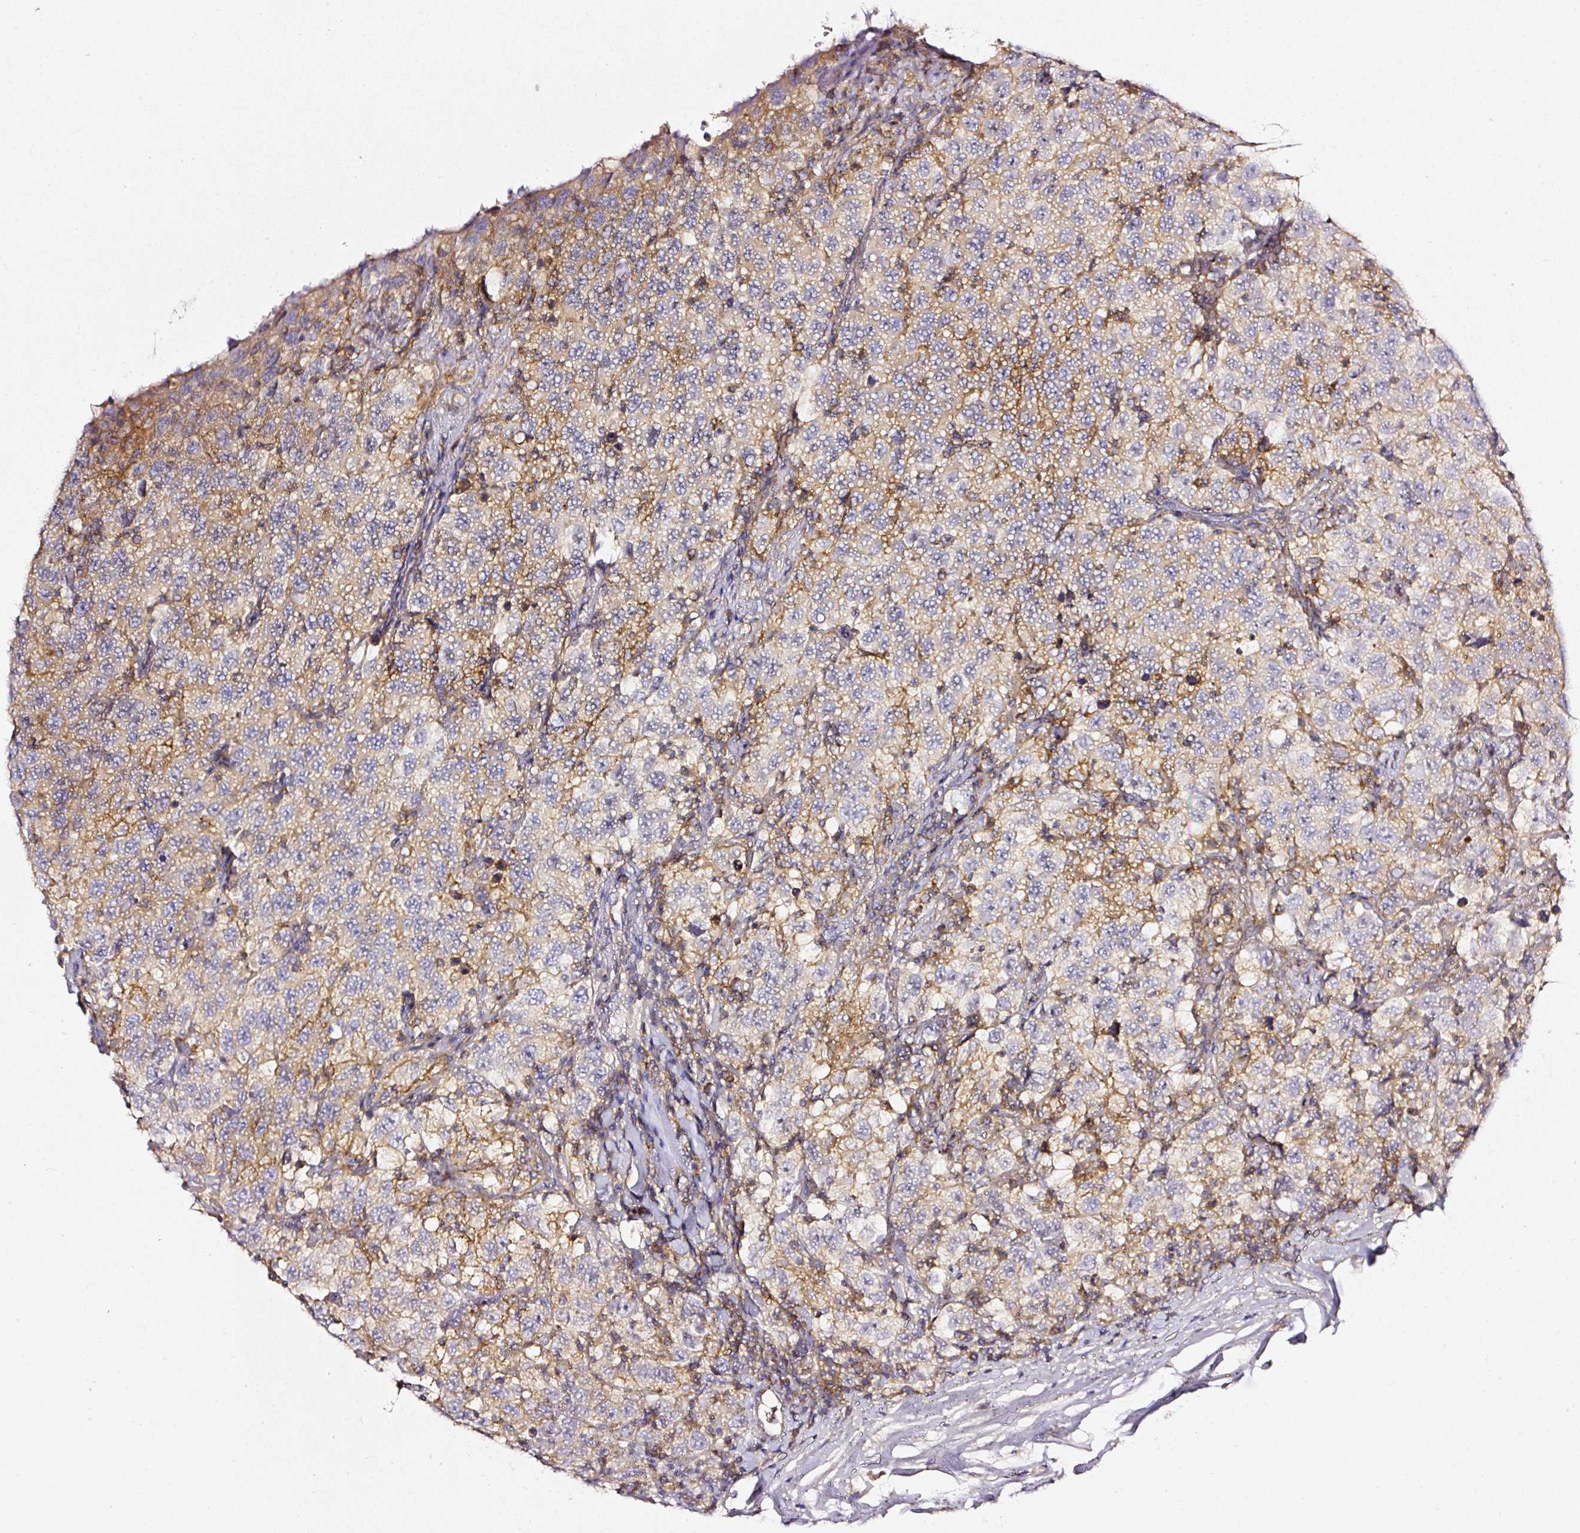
{"staining": {"intensity": "moderate", "quantity": "25%-75%", "location": "cytoplasmic/membranous"}, "tissue": "testis cancer", "cell_type": "Tumor cells", "image_type": "cancer", "snomed": [{"axis": "morphology", "description": "Seminoma, NOS"}, {"axis": "topography", "description": "Testis"}], "caption": "Immunohistochemical staining of seminoma (testis) demonstrates moderate cytoplasmic/membranous protein staining in about 25%-75% of tumor cells.", "gene": "CD47", "patient": {"sex": "male", "age": 41}}